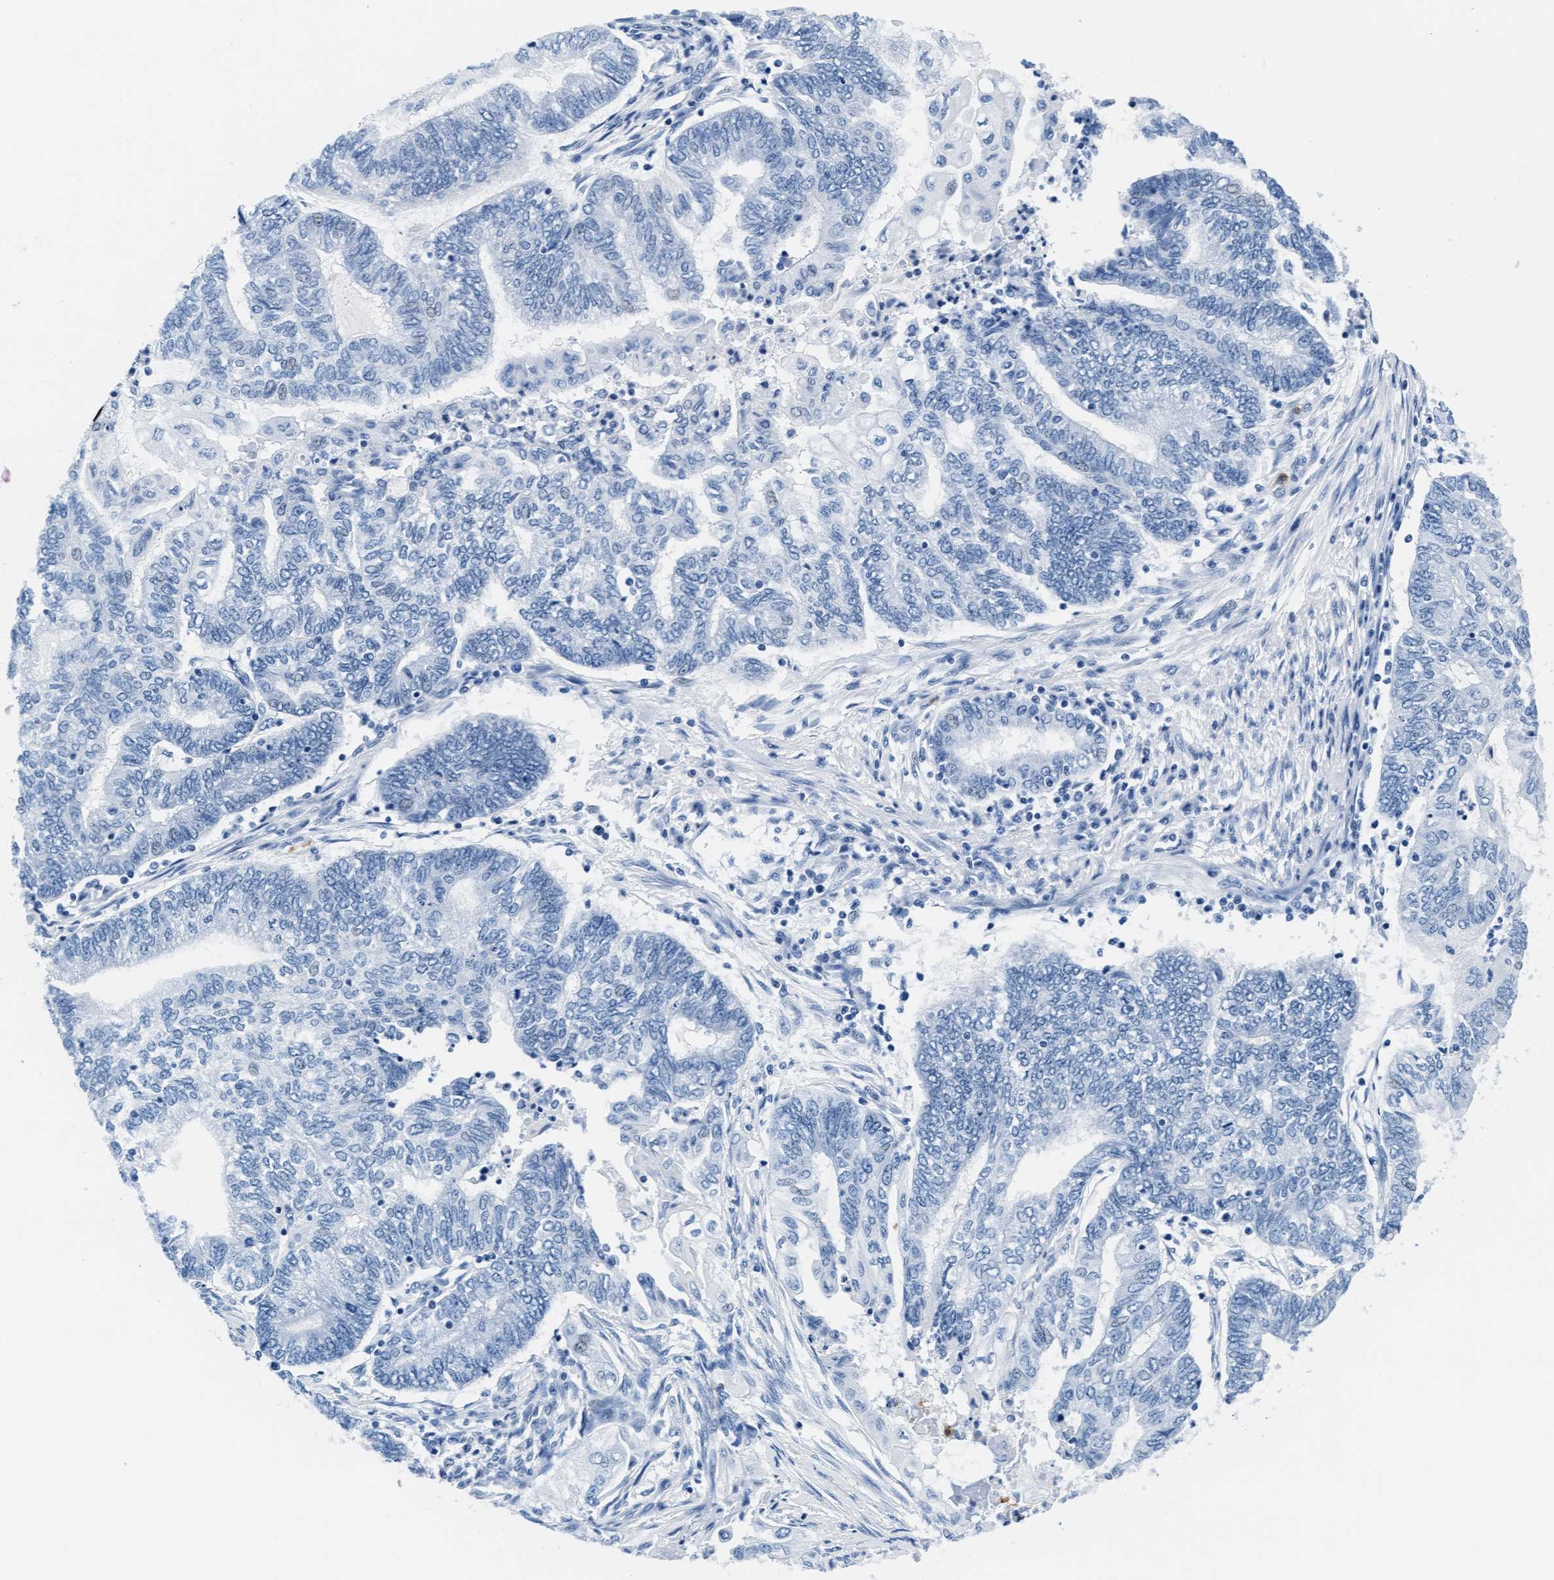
{"staining": {"intensity": "negative", "quantity": "none", "location": "none"}, "tissue": "endometrial cancer", "cell_type": "Tumor cells", "image_type": "cancer", "snomed": [{"axis": "morphology", "description": "Adenocarcinoma, NOS"}, {"axis": "topography", "description": "Uterus"}, {"axis": "topography", "description": "Endometrium"}], "caption": "Human endometrial cancer (adenocarcinoma) stained for a protein using IHC shows no staining in tumor cells.", "gene": "MMP8", "patient": {"sex": "female", "age": 70}}